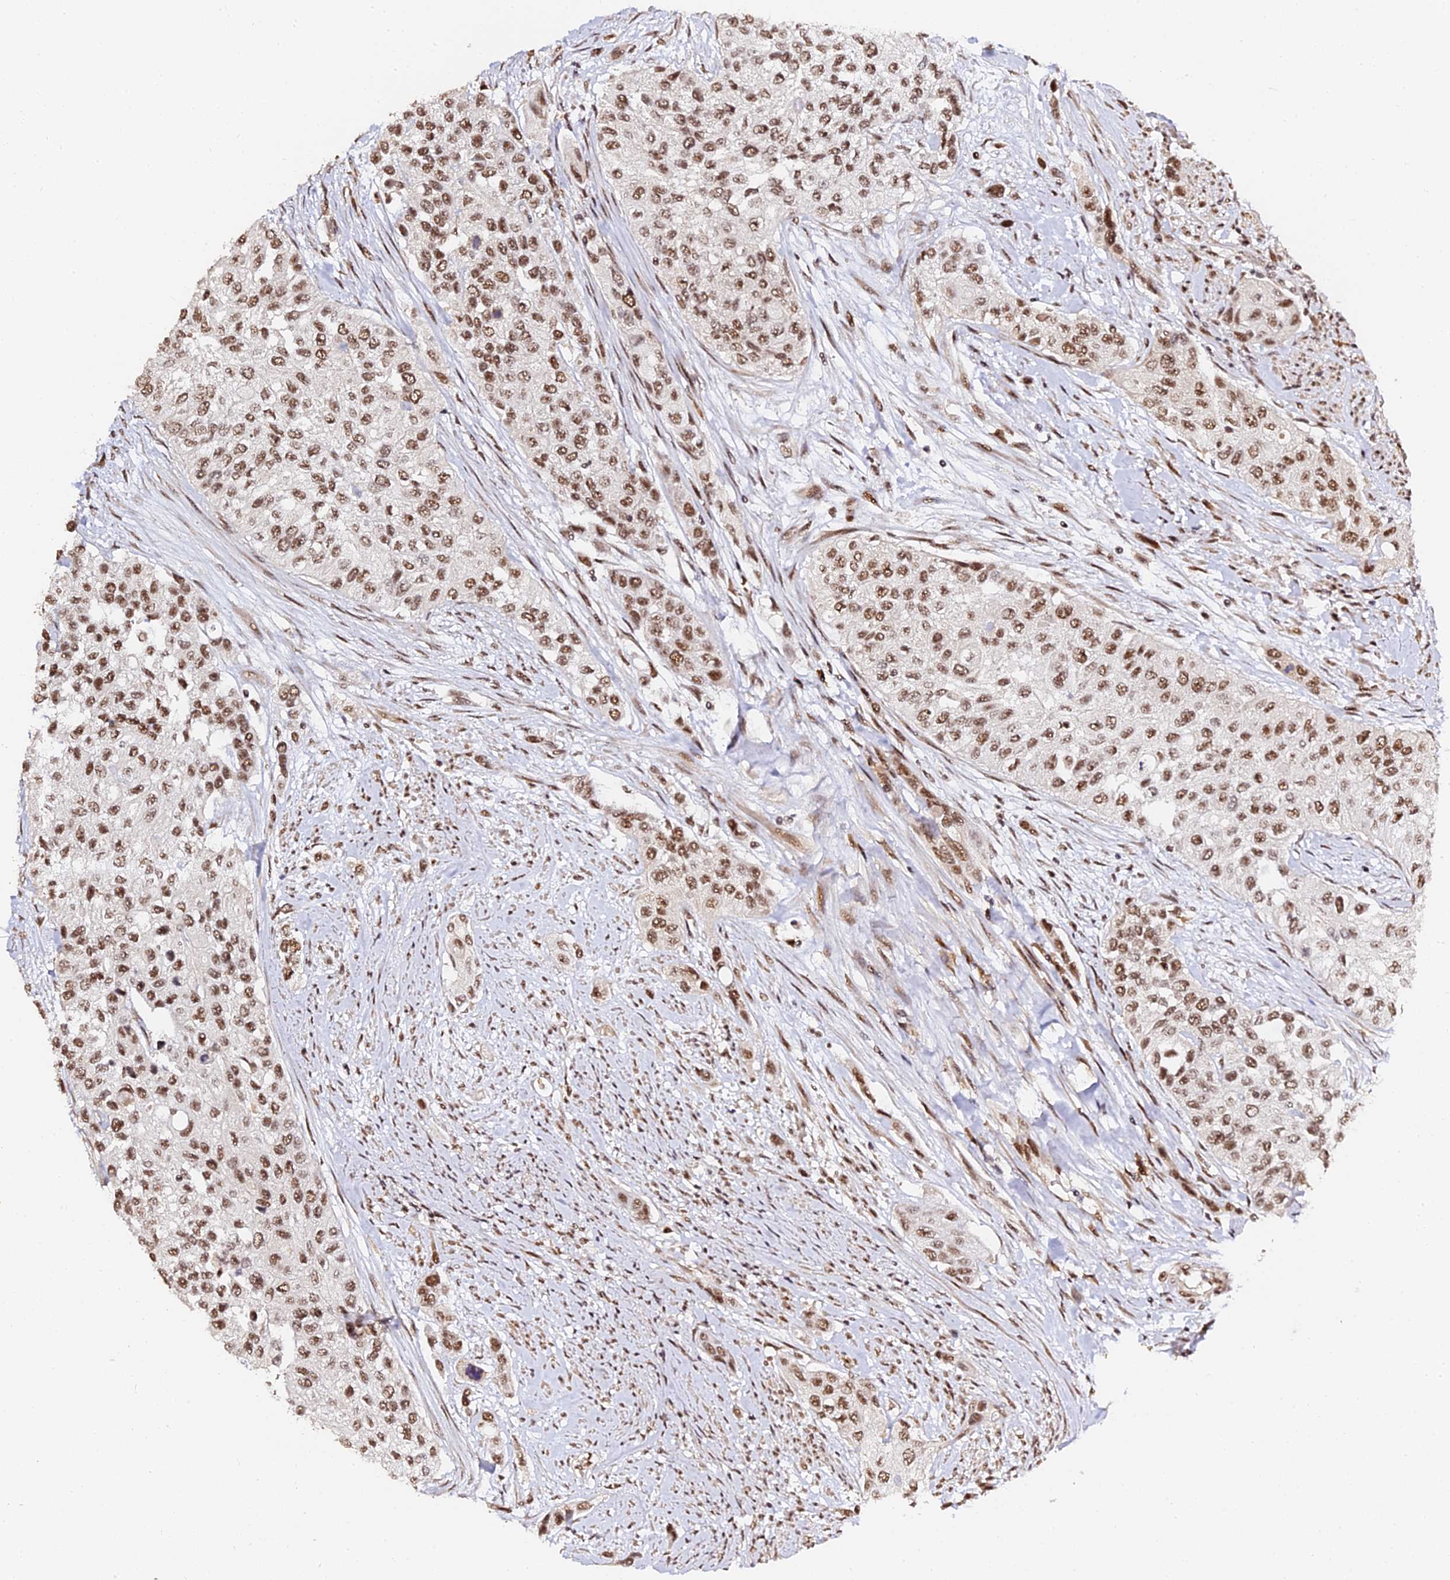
{"staining": {"intensity": "moderate", "quantity": ">75%", "location": "nuclear"}, "tissue": "urothelial cancer", "cell_type": "Tumor cells", "image_type": "cancer", "snomed": [{"axis": "morphology", "description": "Normal tissue, NOS"}, {"axis": "morphology", "description": "Urothelial carcinoma, High grade"}, {"axis": "topography", "description": "Vascular tissue"}, {"axis": "topography", "description": "Urinary bladder"}], "caption": "Immunohistochemistry (IHC) image of human urothelial cancer stained for a protein (brown), which exhibits medium levels of moderate nuclear expression in about >75% of tumor cells.", "gene": "MCRS1", "patient": {"sex": "female", "age": 56}}